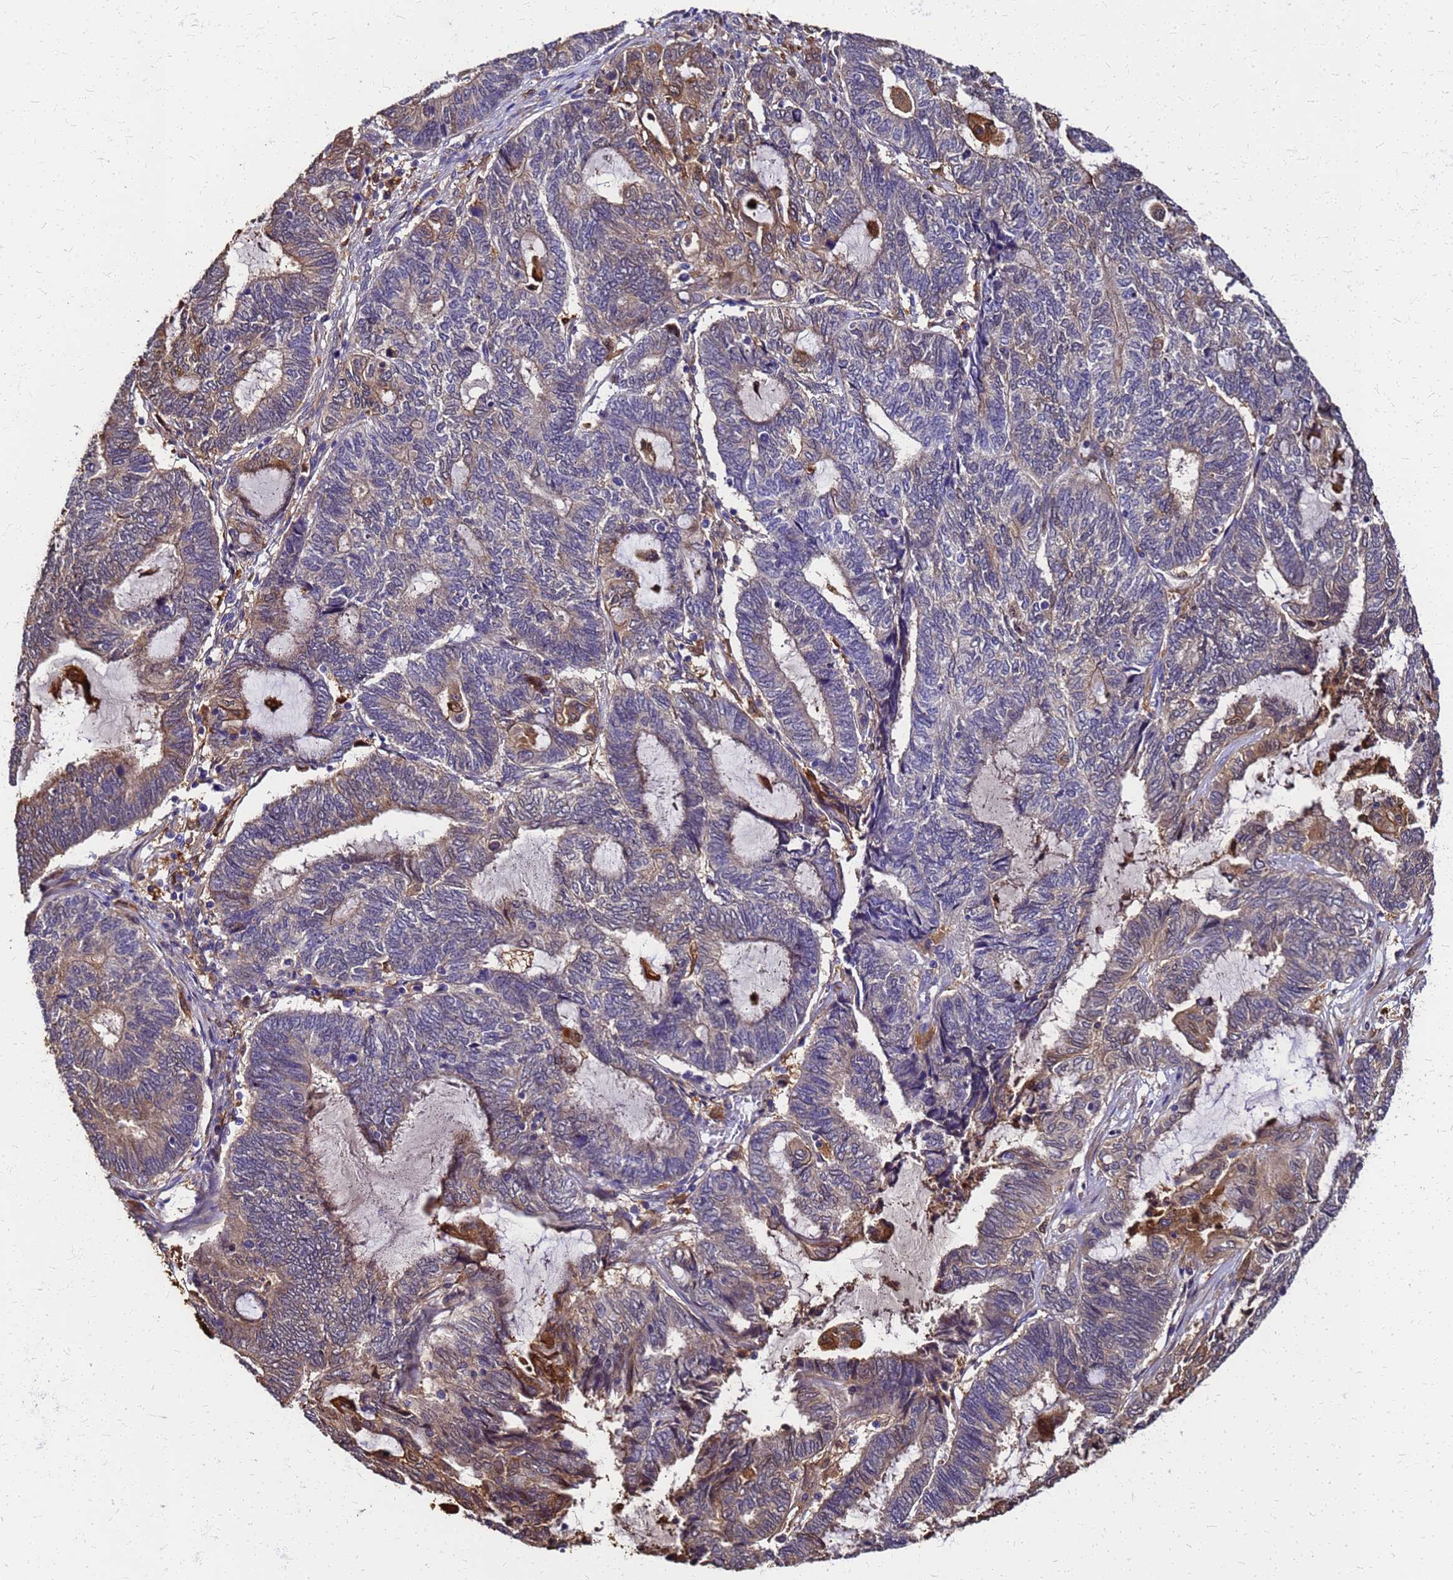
{"staining": {"intensity": "moderate", "quantity": "<25%", "location": "cytoplasmic/membranous,nuclear"}, "tissue": "endometrial cancer", "cell_type": "Tumor cells", "image_type": "cancer", "snomed": [{"axis": "morphology", "description": "Adenocarcinoma, NOS"}, {"axis": "topography", "description": "Uterus"}, {"axis": "topography", "description": "Endometrium"}], "caption": "Human endometrial adenocarcinoma stained with a protein marker demonstrates moderate staining in tumor cells.", "gene": "S100A11", "patient": {"sex": "female", "age": 70}}